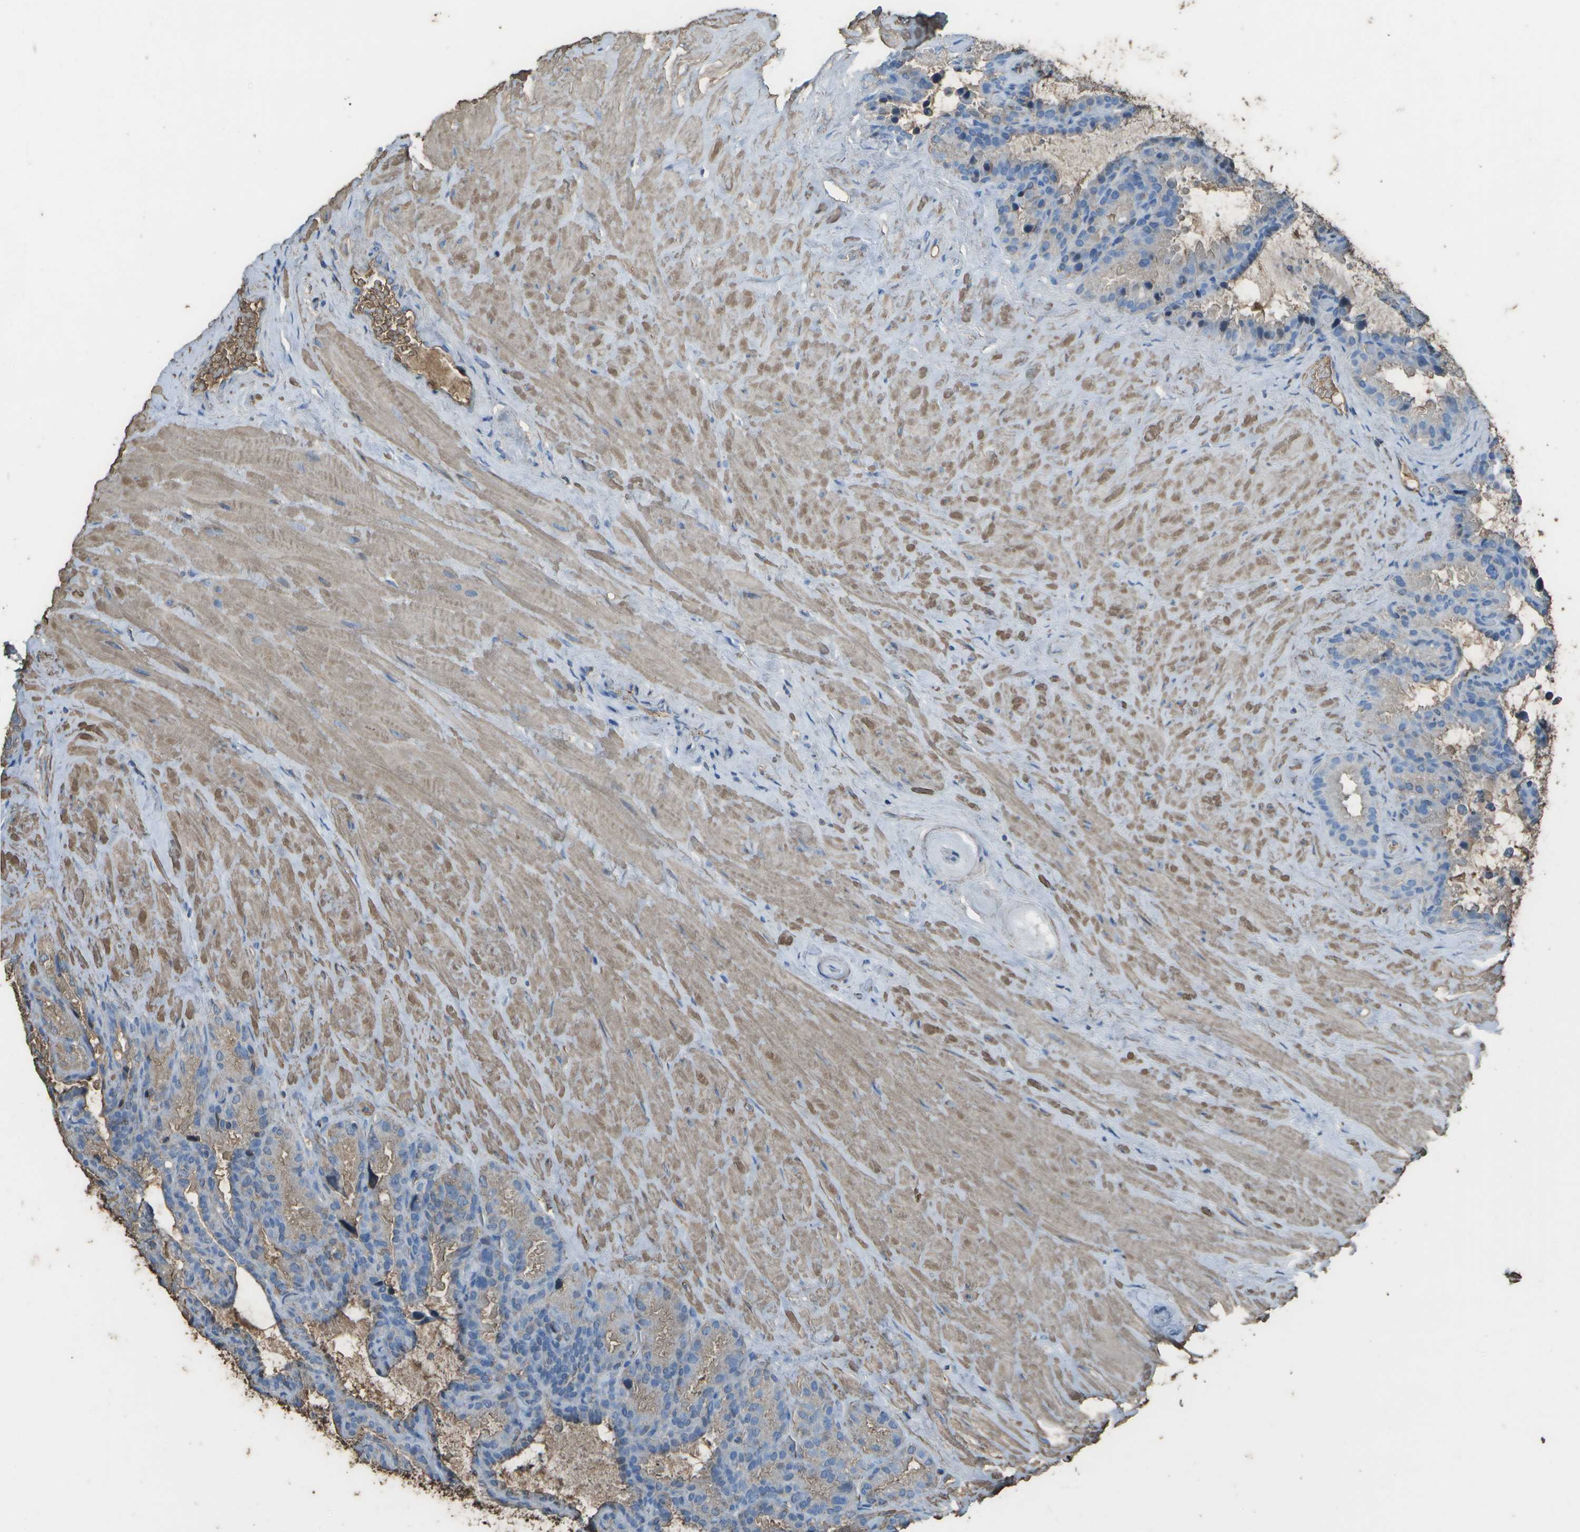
{"staining": {"intensity": "negative", "quantity": "none", "location": "none"}, "tissue": "seminal vesicle", "cell_type": "Glandular cells", "image_type": "normal", "snomed": [{"axis": "morphology", "description": "Normal tissue, NOS"}, {"axis": "topography", "description": "Seminal veicle"}], "caption": "An IHC micrograph of normal seminal vesicle is shown. There is no staining in glandular cells of seminal vesicle.", "gene": "CYP4F11", "patient": {"sex": "male", "age": 46}}